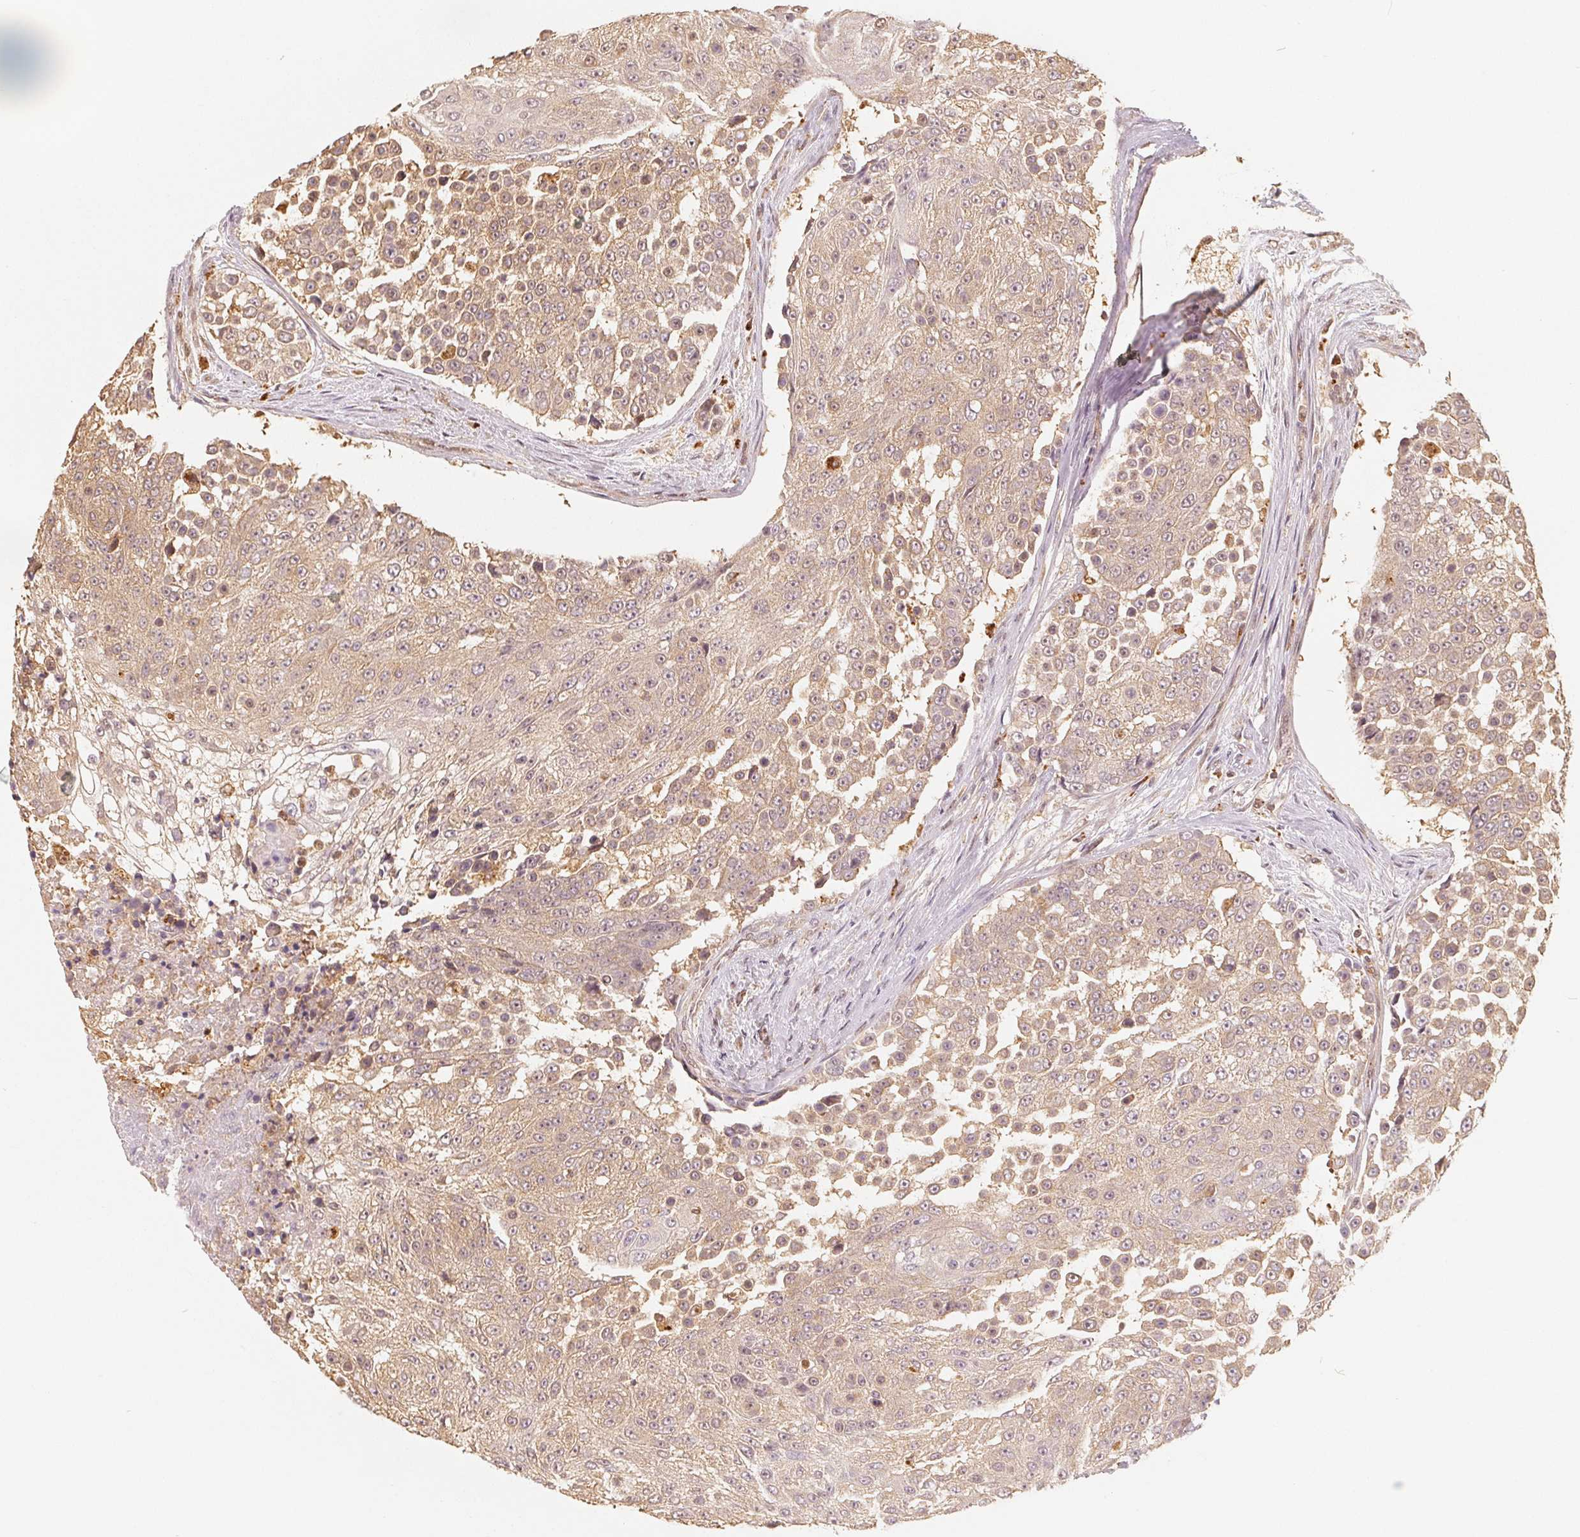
{"staining": {"intensity": "weak", "quantity": ">75%", "location": "cytoplasmic/membranous,nuclear"}, "tissue": "urothelial cancer", "cell_type": "Tumor cells", "image_type": "cancer", "snomed": [{"axis": "morphology", "description": "Urothelial carcinoma, High grade"}, {"axis": "topography", "description": "Urinary bladder"}], "caption": "Approximately >75% of tumor cells in human urothelial carcinoma (high-grade) reveal weak cytoplasmic/membranous and nuclear protein expression as visualized by brown immunohistochemical staining.", "gene": "GUSB", "patient": {"sex": "female", "age": 63}}